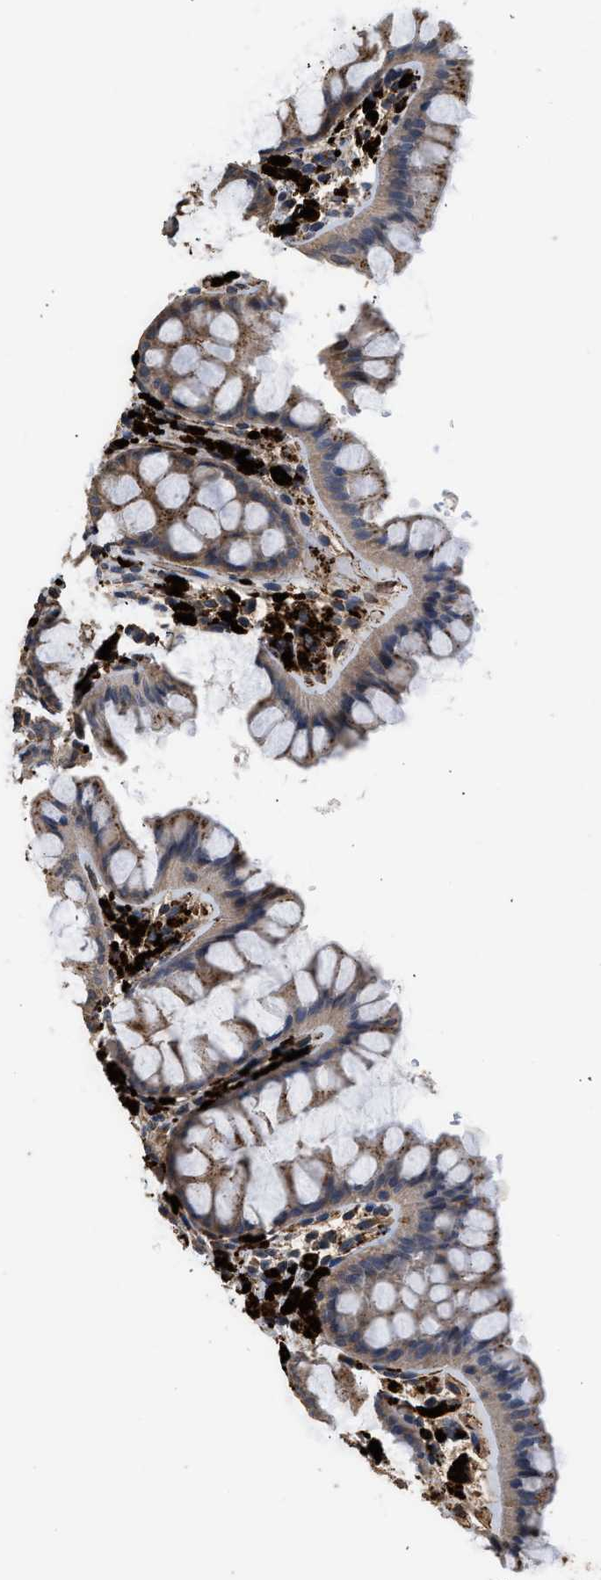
{"staining": {"intensity": "moderate", "quantity": ">75%", "location": "cytoplasmic/membranous"}, "tissue": "colon", "cell_type": "Endothelial cells", "image_type": "normal", "snomed": [{"axis": "morphology", "description": "Normal tissue, NOS"}, {"axis": "topography", "description": "Colon"}], "caption": "An image showing moderate cytoplasmic/membranous staining in approximately >75% of endothelial cells in benign colon, as visualized by brown immunohistochemical staining.", "gene": "CTSV", "patient": {"sex": "female", "age": 55}}